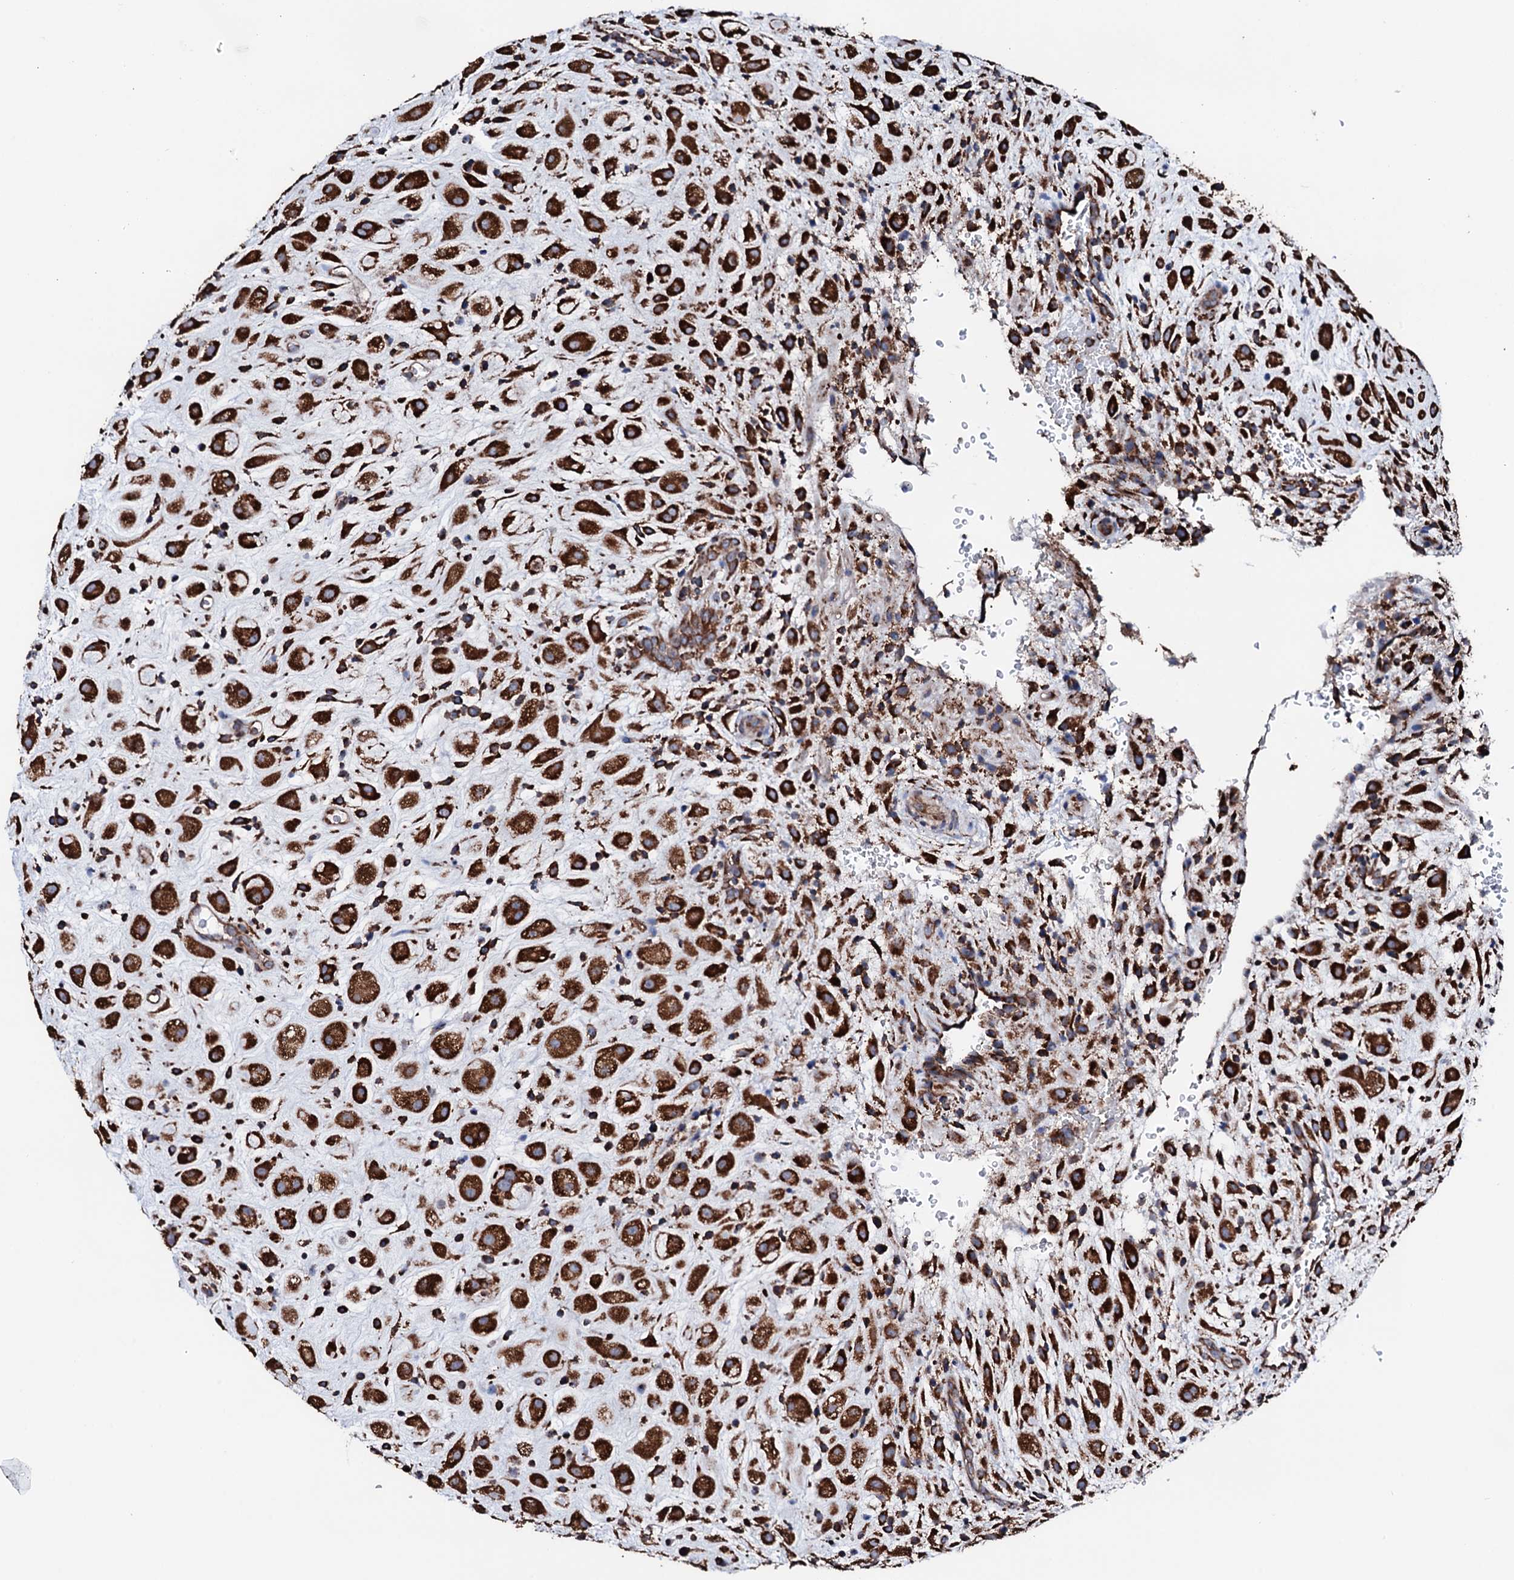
{"staining": {"intensity": "strong", "quantity": ">75%", "location": "cytoplasmic/membranous"}, "tissue": "placenta", "cell_type": "Decidual cells", "image_type": "normal", "snomed": [{"axis": "morphology", "description": "Normal tissue, NOS"}, {"axis": "topography", "description": "Placenta"}], "caption": "IHC histopathology image of benign placenta: placenta stained using immunohistochemistry (IHC) displays high levels of strong protein expression localized specifically in the cytoplasmic/membranous of decidual cells, appearing as a cytoplasmic/membranous brown color.", "gene": "AMDHD1", "patient": {"sex": "female", "age": 35}}